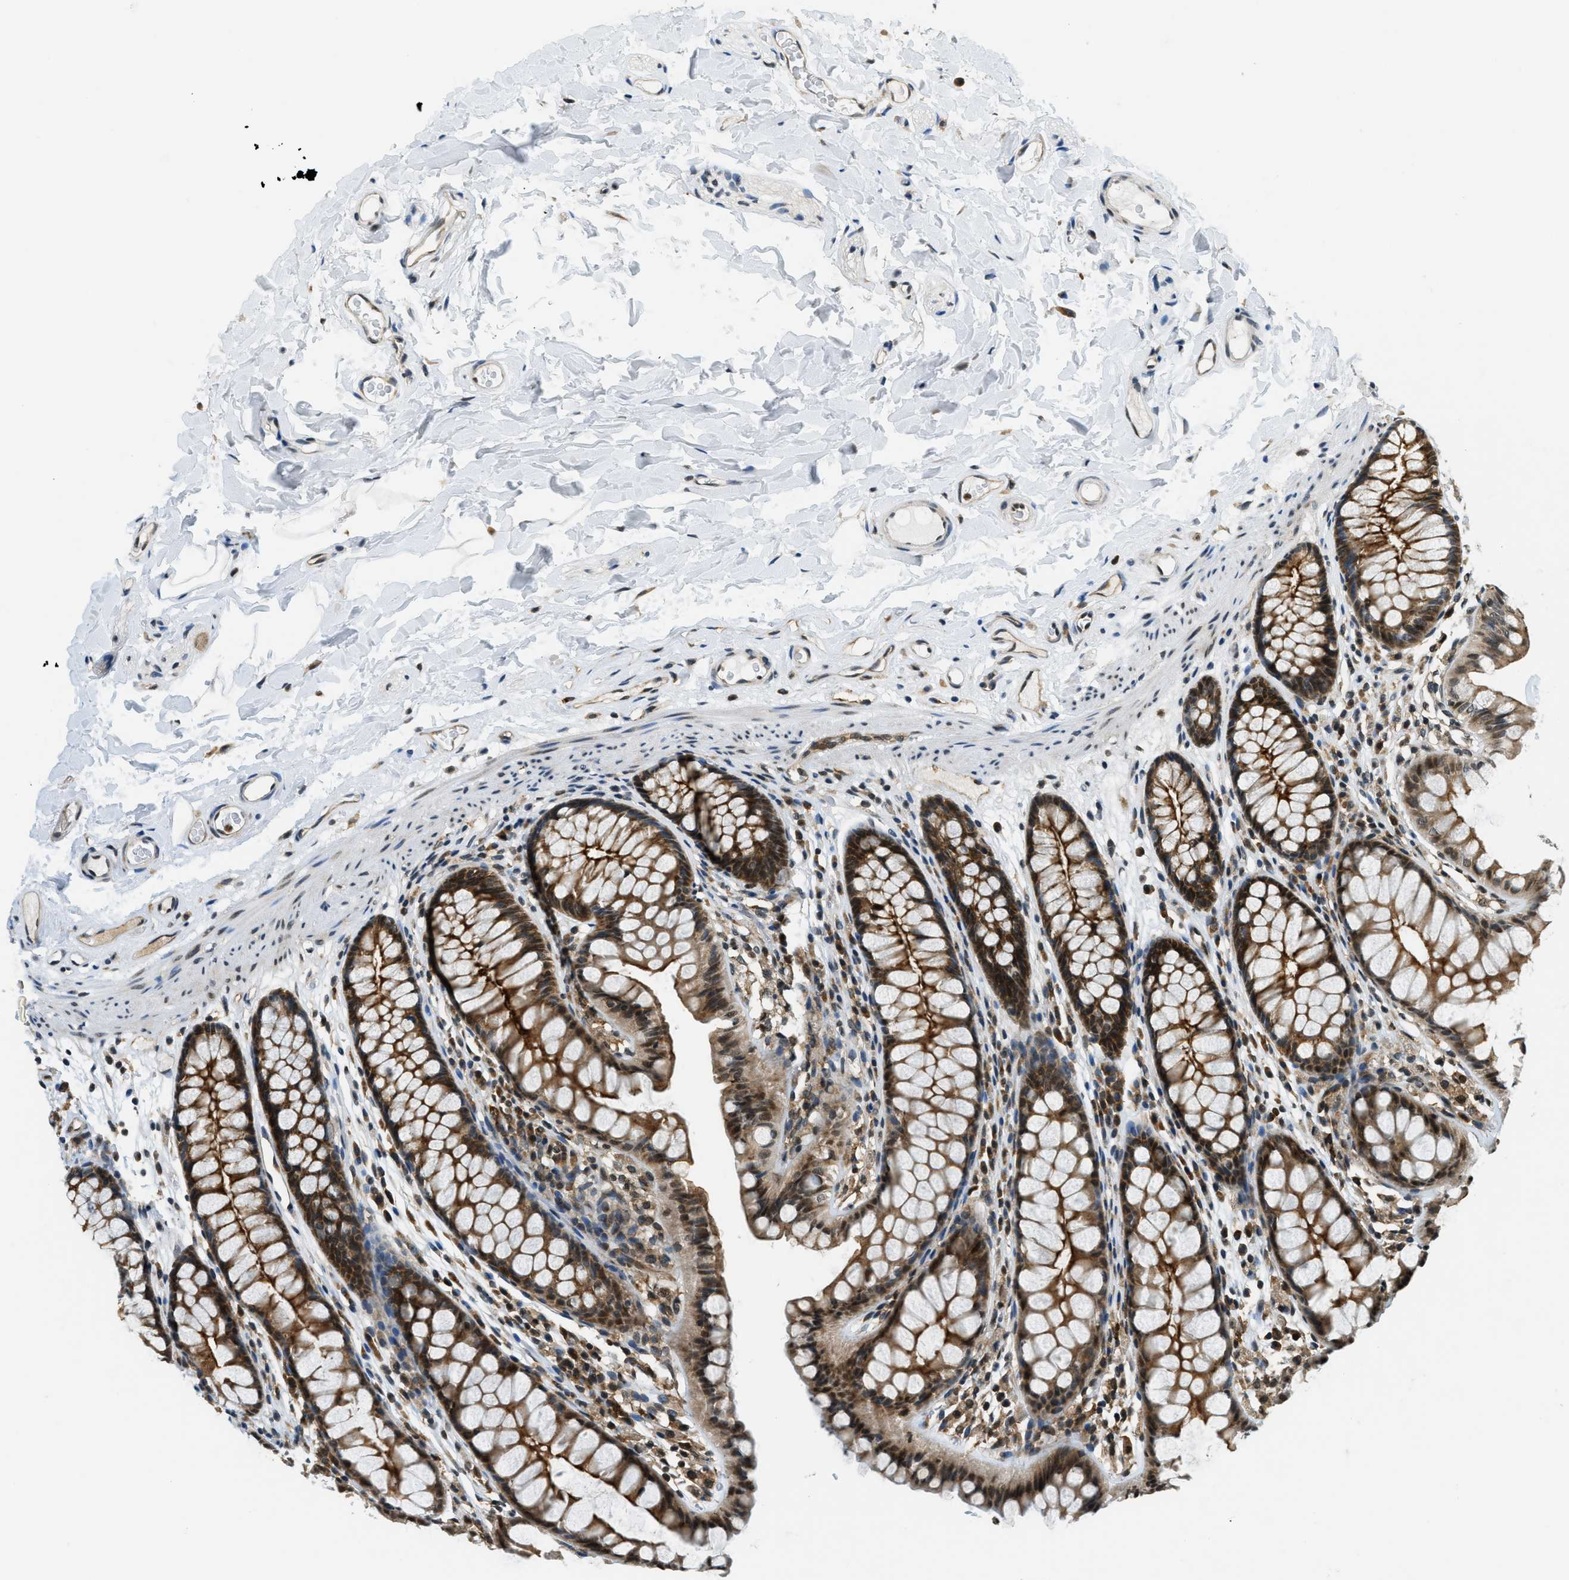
{"staining": {"intensity": "moderate", "quantity": ">75%", "location": "cytoplasmic/membranous"}, "tissue": "colon", "cell_type": "Endothelial cells", "image_type": "normal", "snomed": [{"axis": "morphology", "description": "Normal tissue, NOS"}, {"axis": "topography", "description": "Colon"}], "caption": "Protein expression analysis of unremarkable human colon reveals moderate cytoplasmic/membranous staining in about >75% of endothelial cells. The staining is performed using DAB brown chromogen to label protein expression. The nuclei are counter-stained blue using hematoxylin.", "gene": "RAB11FIP1", "patient": {"sex": "female", "age": 55}}